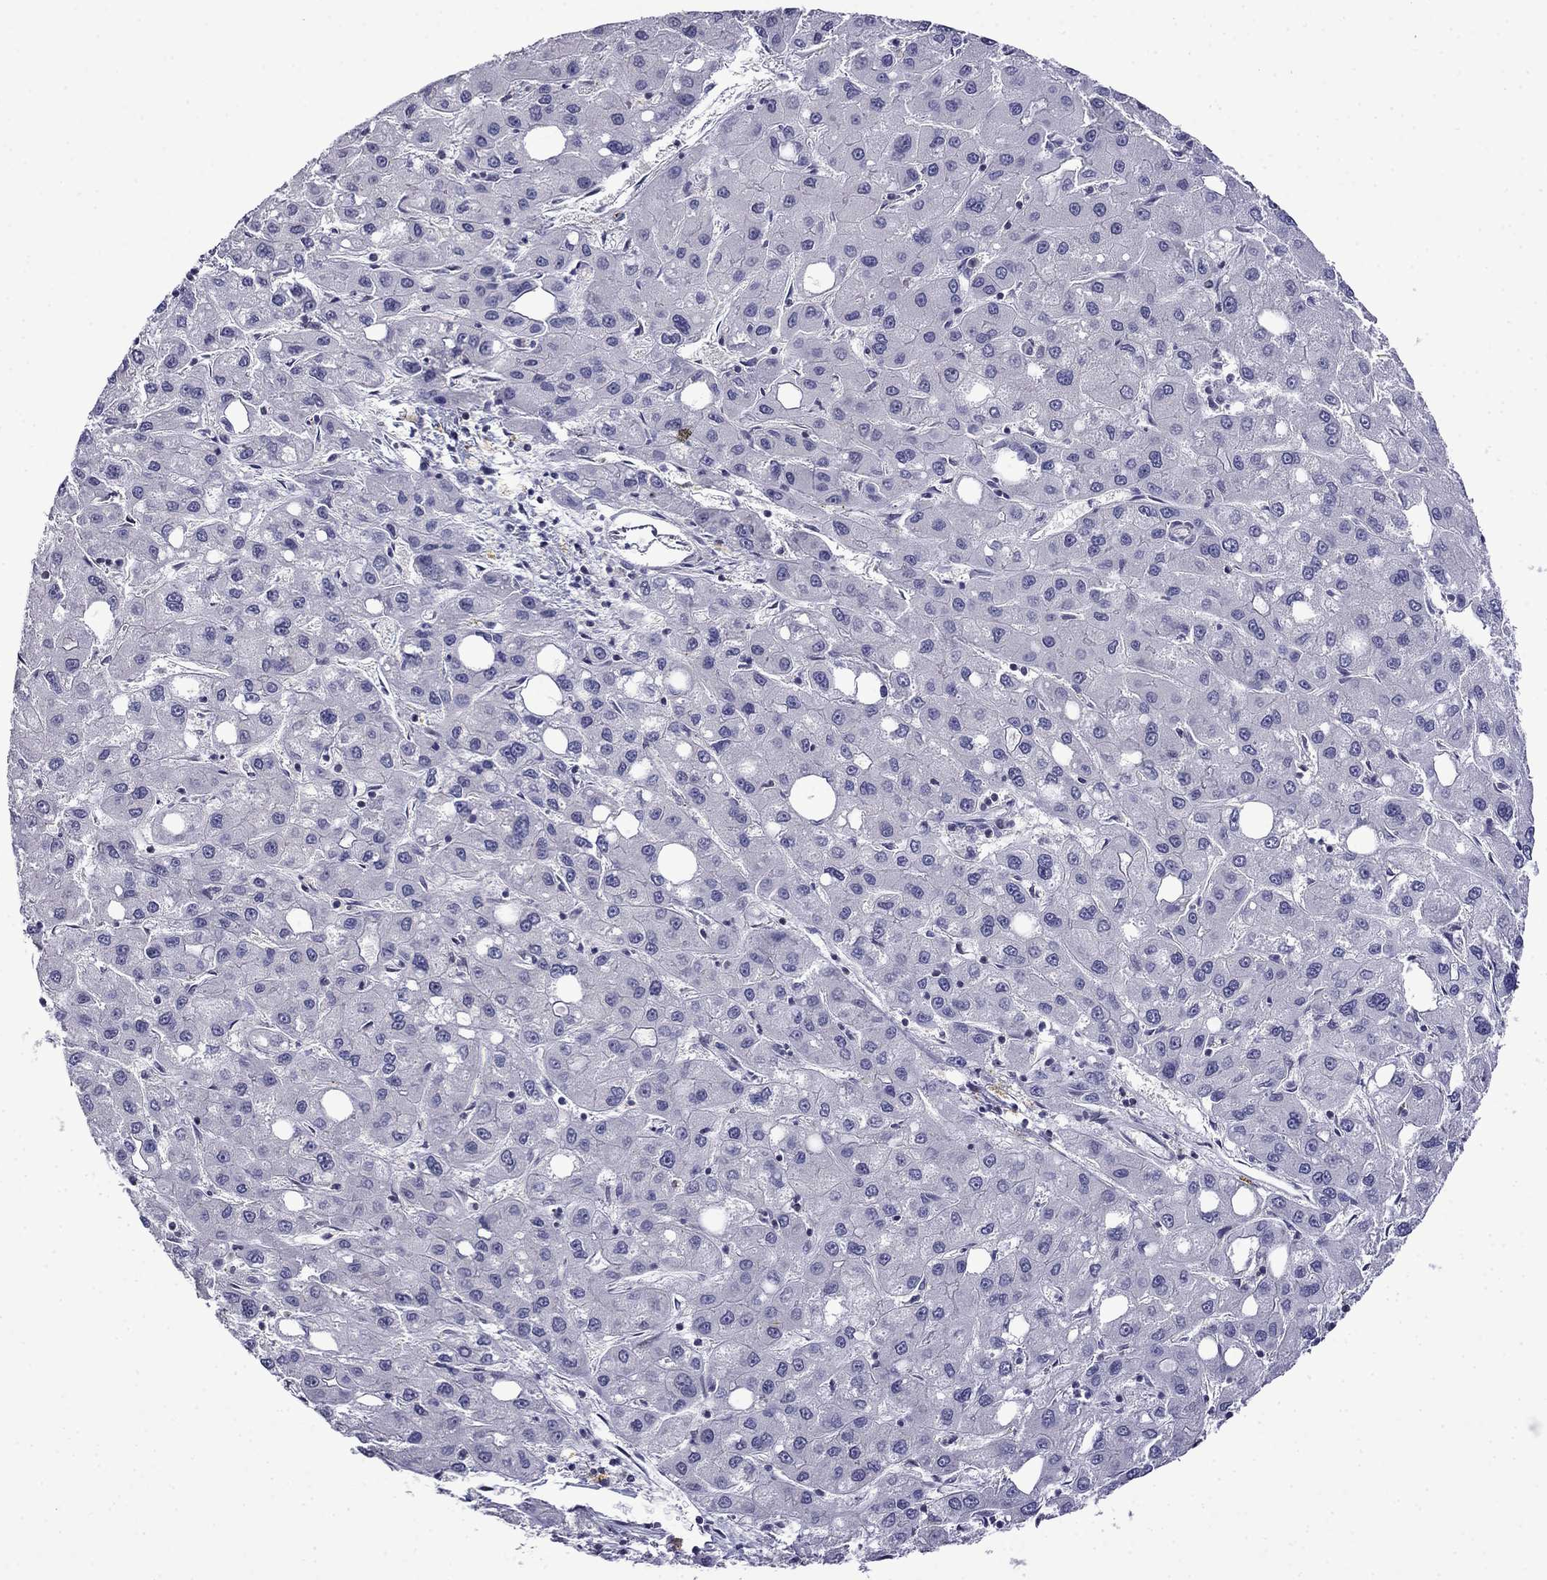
{"staining": {"intensity": "negative", "quantity": "none", "location": "none"}, "tissue": "liver cancer", "cell_type": "Tumor cells", "image_type": "cancer", "snomed": [{"axis": "morphology", "description": "Carcinoma, Hepatocellular, NOS"}, {"axis": "topography", "description": "Liver"}], "caption": "An IHC micrograph of liver hepatocellular carcinoma is shown. There is no staining in tumor cells of liver hepatocellular carcinoma. (DAB (3,3'-diaminobenzidine) immunohistochemistry, high magnification).", "gene": "PRR18", "patient": {"sex": "male", "age": 73}}